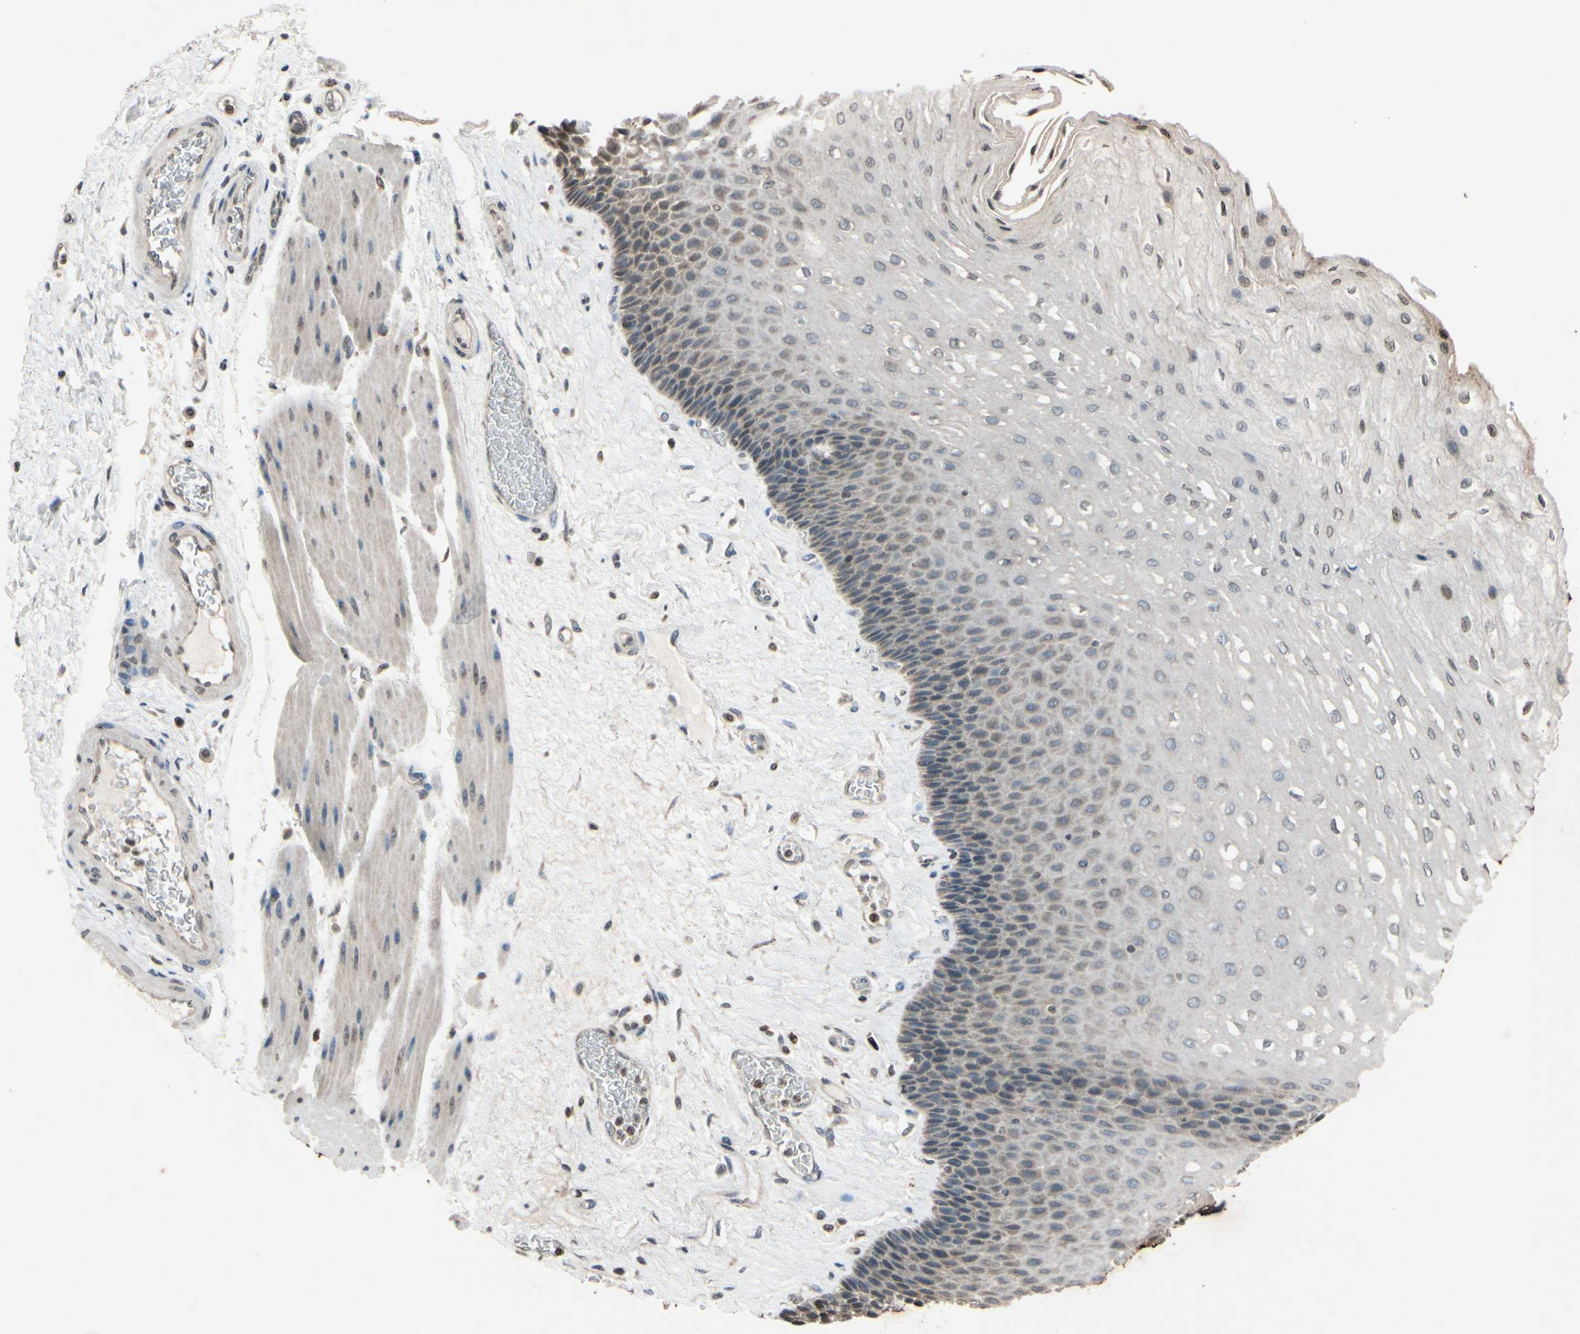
{"staining": {"intensity": "weak", "quantity": "25%-75%", "location": "cytoplasmic/membranous,nuclear"}, "tissue": "esophagus", "cell_type": "Squamous epithelial cells", "image_type": "normal", "snomed": [{"axis": "morphology", "description": "Normal tissue, NOS"}, {"axis": "topography", "description": "Esophagus"}], "caption": "Brown immunohistochemical staining in unremarkable esophagus exhibits weak cytoplasmic/membranous,nuclear staining in about 25%-75% of squamous epithelial cells. (DAB IHC, brown staining for protein, blue staining for nuclei).", "gene": "CLDN11", "patient": {"sex": "female", "age": 72}}